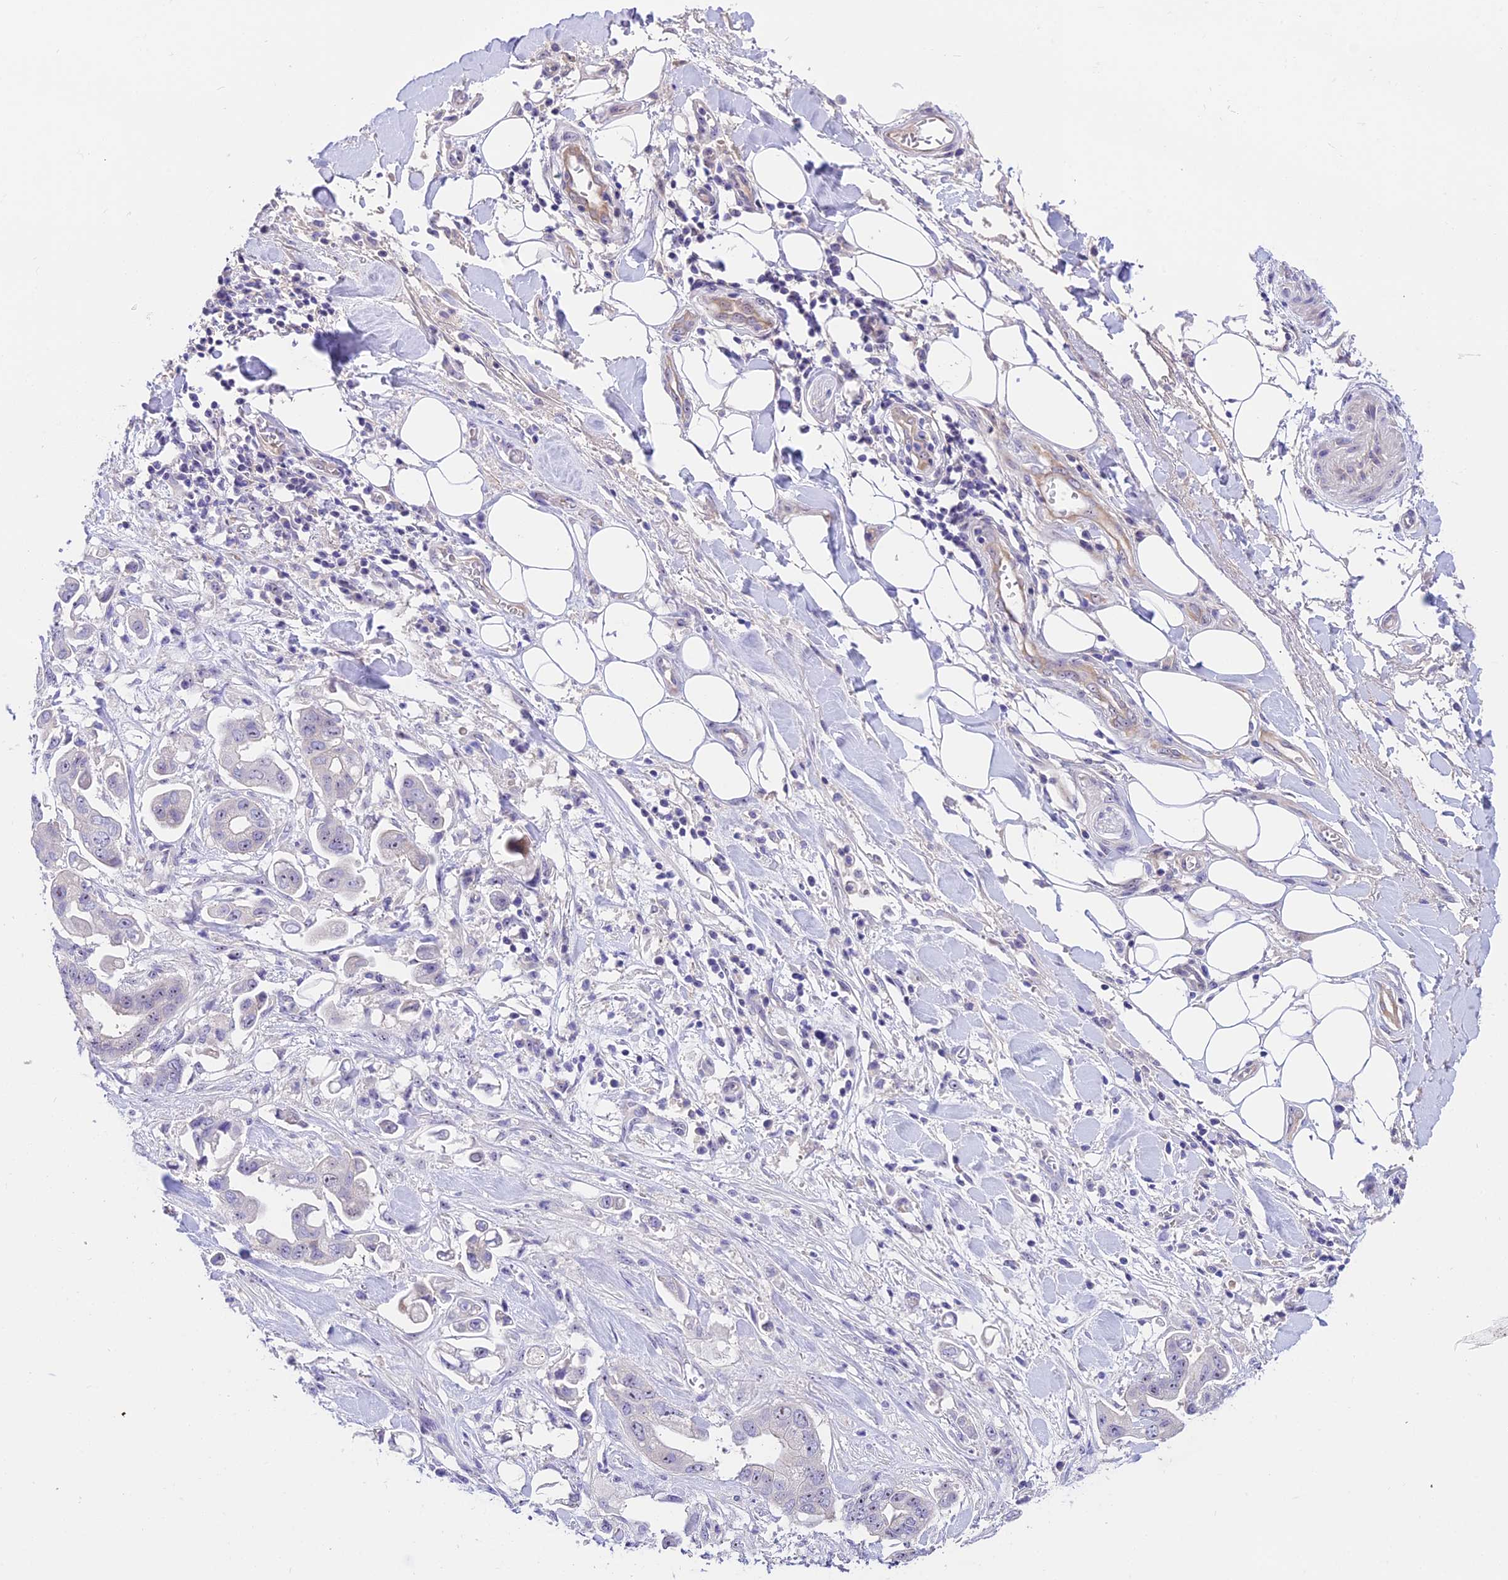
{"staining": {"intensity": "negative", "quantity": "none", "location": "none"}, "tissue": "stomach cancer", "cell_type": "Tumor cells", "image_type": "cancer", "snomed": [{"axis": "morphology", "description": "Adenocarcinoma, NOS"}, {"axis": "topography", "description": "Stomach"}], "caption": "An immunohistochemistry micrograph of stomach adenocarcinoma is shown. There is no staining in tumor cells of stomach adenocarcinoma. (DAB immunohistochemistry visualized using brightfield microscopy, high magnification).", "gene": "DUSP29", "patient": {"sex": "male", "age": 62}}